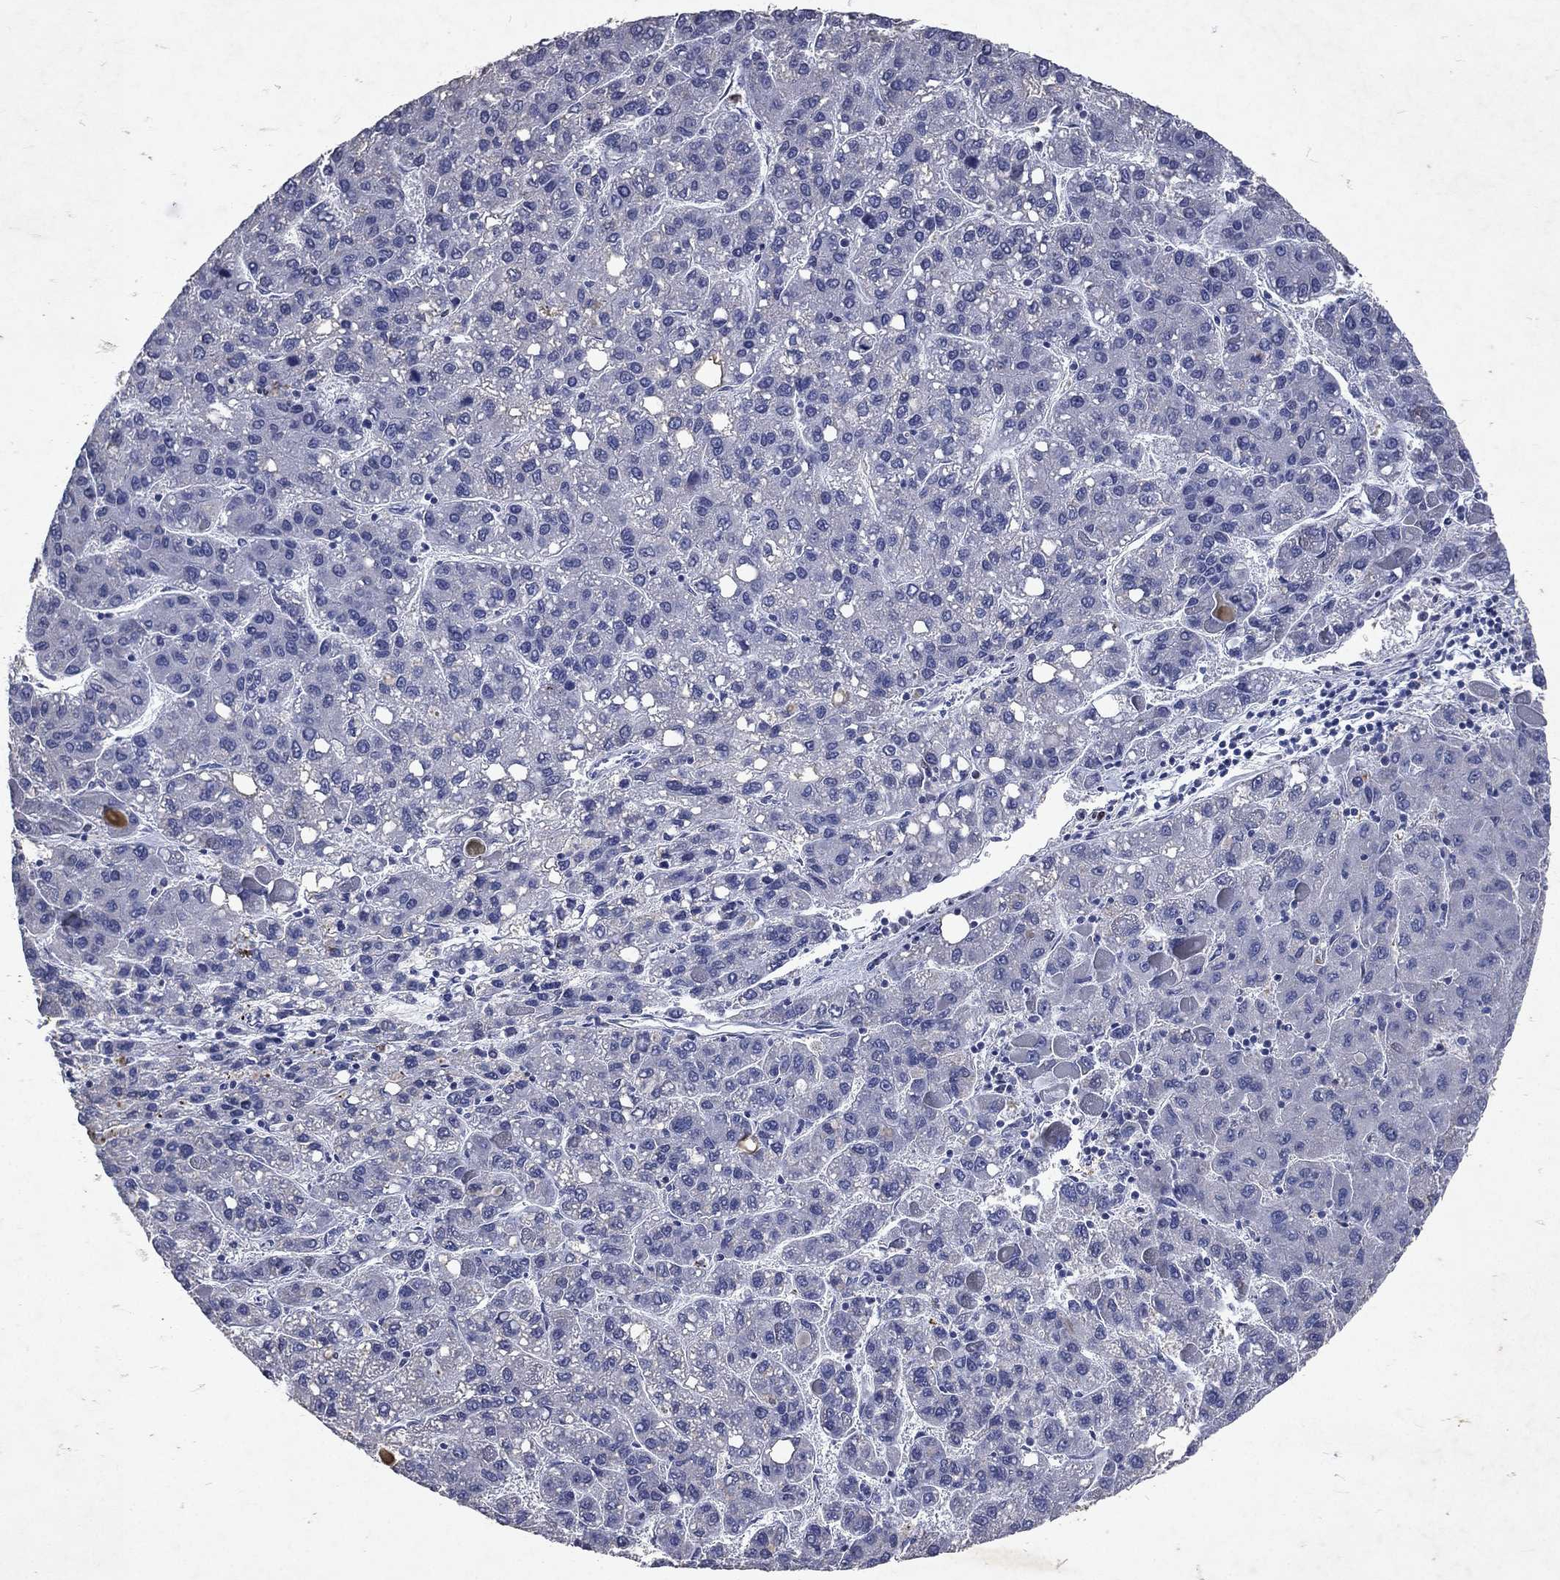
{"staining": {"intensity": "negative", "quantity": "none", "location": "none"}, "tissue": "liver cancer", "cell_type": "Tumor cells", "image_type": "cancer", "snomed": [{"axis": "morphology", "description": "Carcinoma, Hepatocellular, NOS"}, {"axis": "topography", "description": "Liver"}], "caption": "DAB immunohistochemical staining of human hepatocellular carcinoma (liver) displays no significant positivity in tumor cells.", "gene": "SLC34A2", "patient": {"sex": "female", "age": 82}}